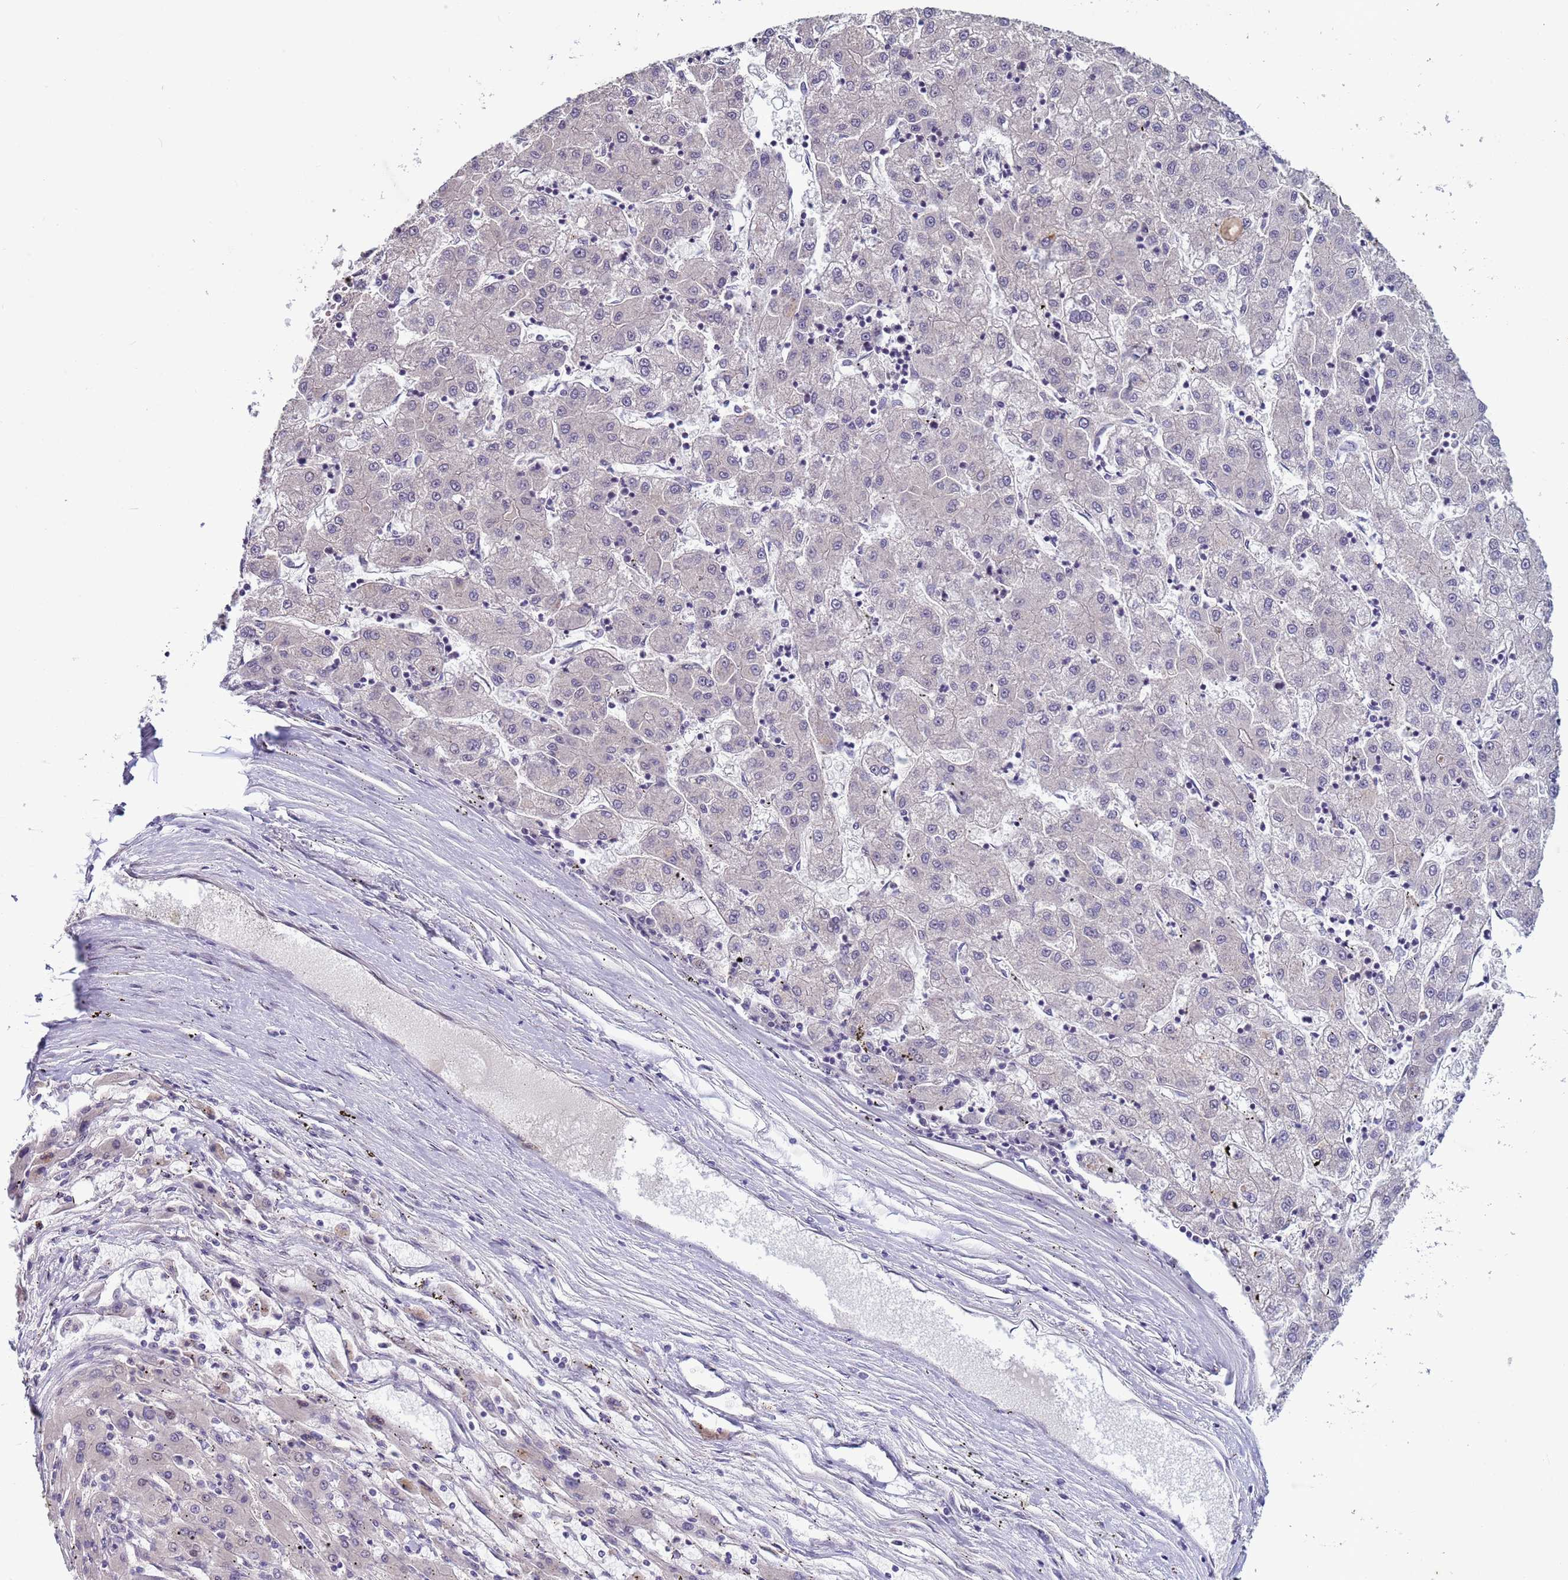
{"staining": {"intensity": "negative", "quantity": "none", "location": "none"}, "tissue": "liver cancer", "cell_type": "Tumor cells", "image_type": "cancer", "snomed": [{"axis": "morphology", "description": "Carcinoma, Hepatocellular, NOS"}, {"axis": "topography", "description": "Liver"}], "caption": "Immunohistochemical staining of human liver cancer reveals no significant staining in tumor cells.", "gene": "SHC3", "patient": {"sex": "male", "age": 72}}